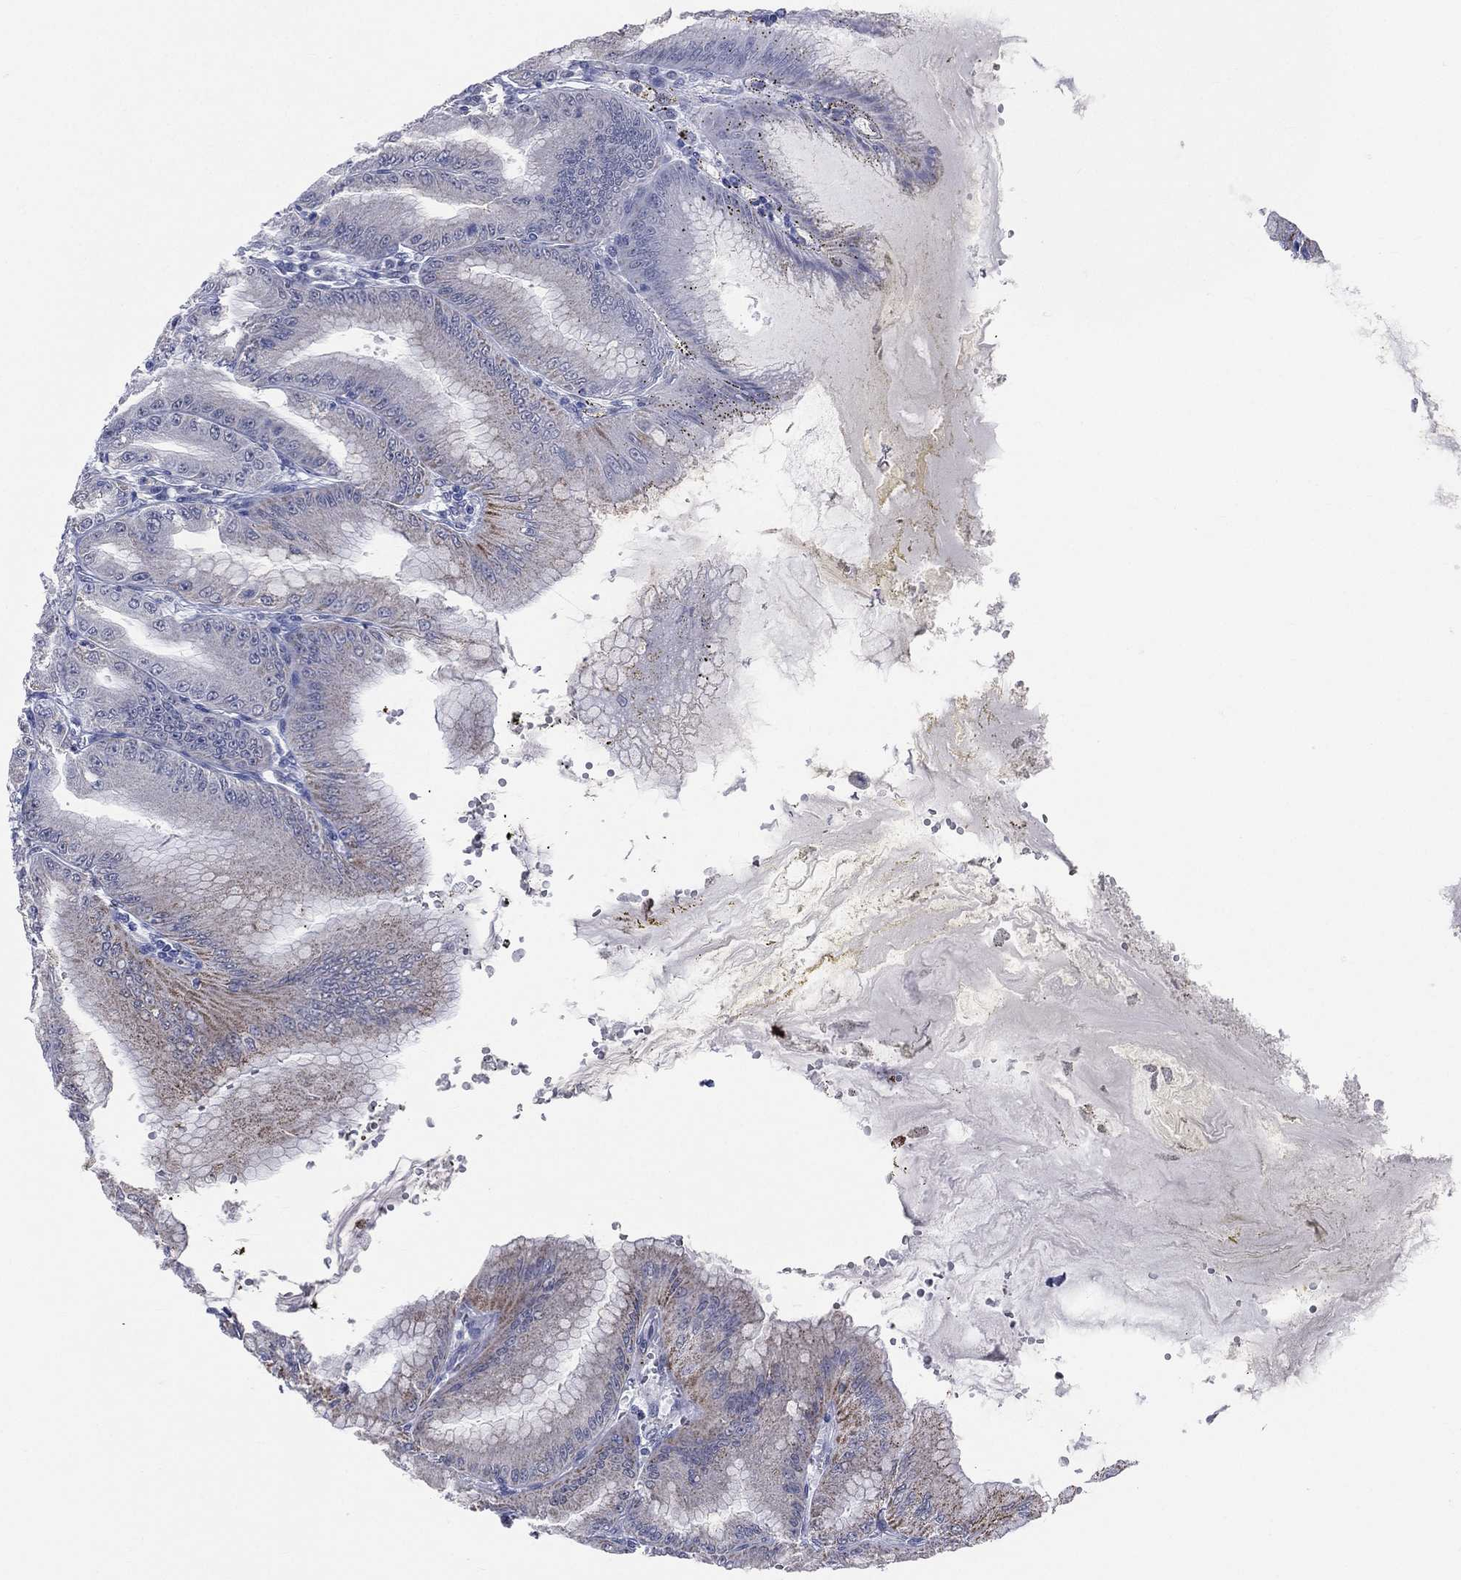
{"staining": {"intensity": "moderate", "quantity": "<25%", "location": "cytoplasmic/membranous"}, "tissue": "stomach", "cell_type": "Glandular cells", "image_type": "normal", "snomed": [{"axis": "morphology", "description": "Normal tissue, NOS"}, {"axis": "topography", "description": "Stomach"}], "caption": "Immunohistochemical staining of normal human stomach displays moderate cytoplasmic/membranous protein staining in about <25% of glandular cells. The protein of interest is stained brown, and the nuclei are stained in blue (DAB (3,3'-diaminobenzidine) IHC with brightfield microscopy, high magnification).", "gene": "AKAP3", "patient": {"sex": "male", "age": 71}}